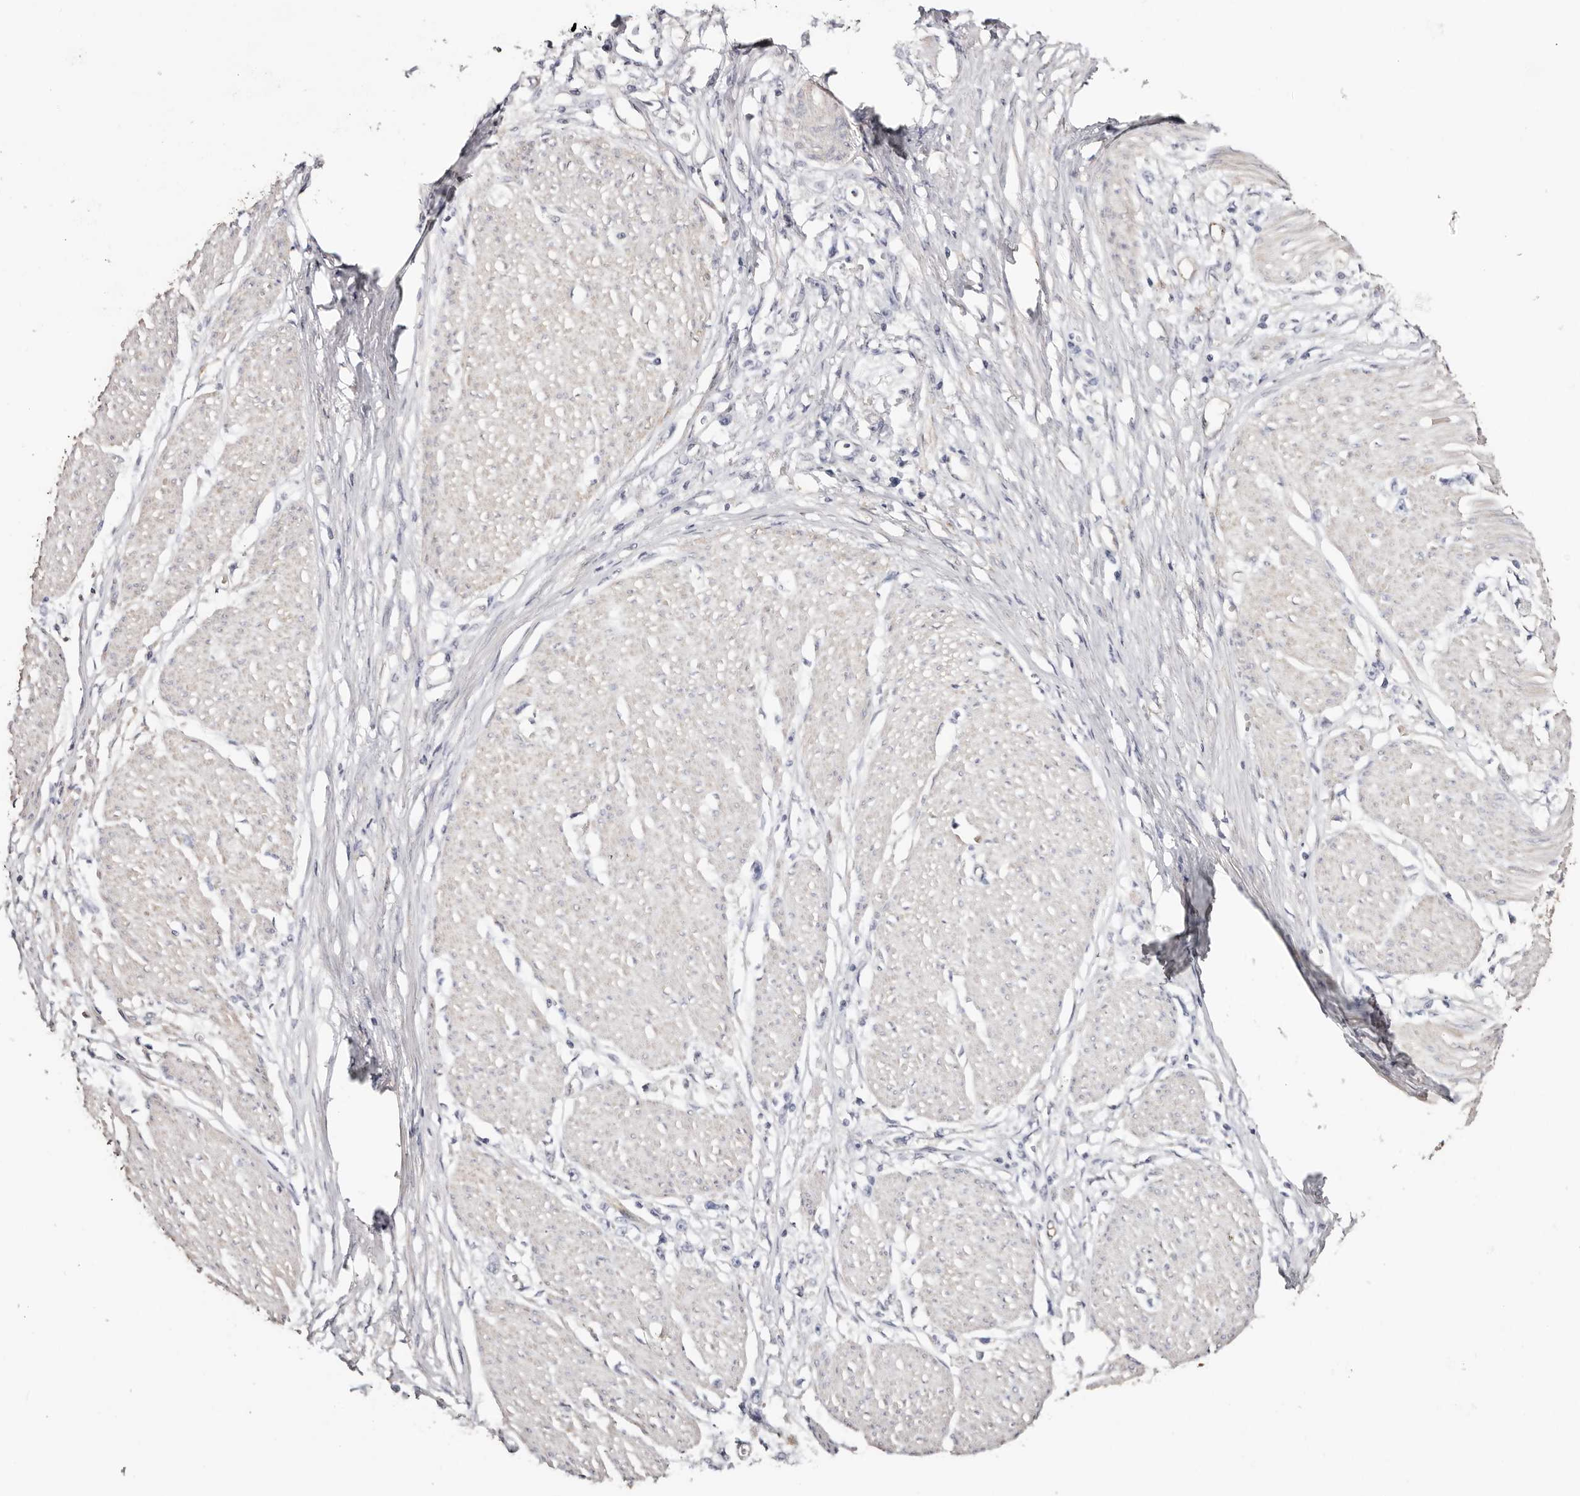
{"staining": {"intensity": "negative", "quantity": "none", "location": "none"}, "tissue": "stomach cancer", "cell_type": "Tumor cells", "image_type": "cancer", "snomed": [{"axis": "morphology", "description": "Adenocarcinoma, NOS"}, {"axis": "topography", "description": "Stomach"}], "caption": "This is an IHC photomicrograph of stomach cancer. There is no staining in tumor cells.", "gene": "TGM2", "patient": {"sex": "female", "age": 59}}